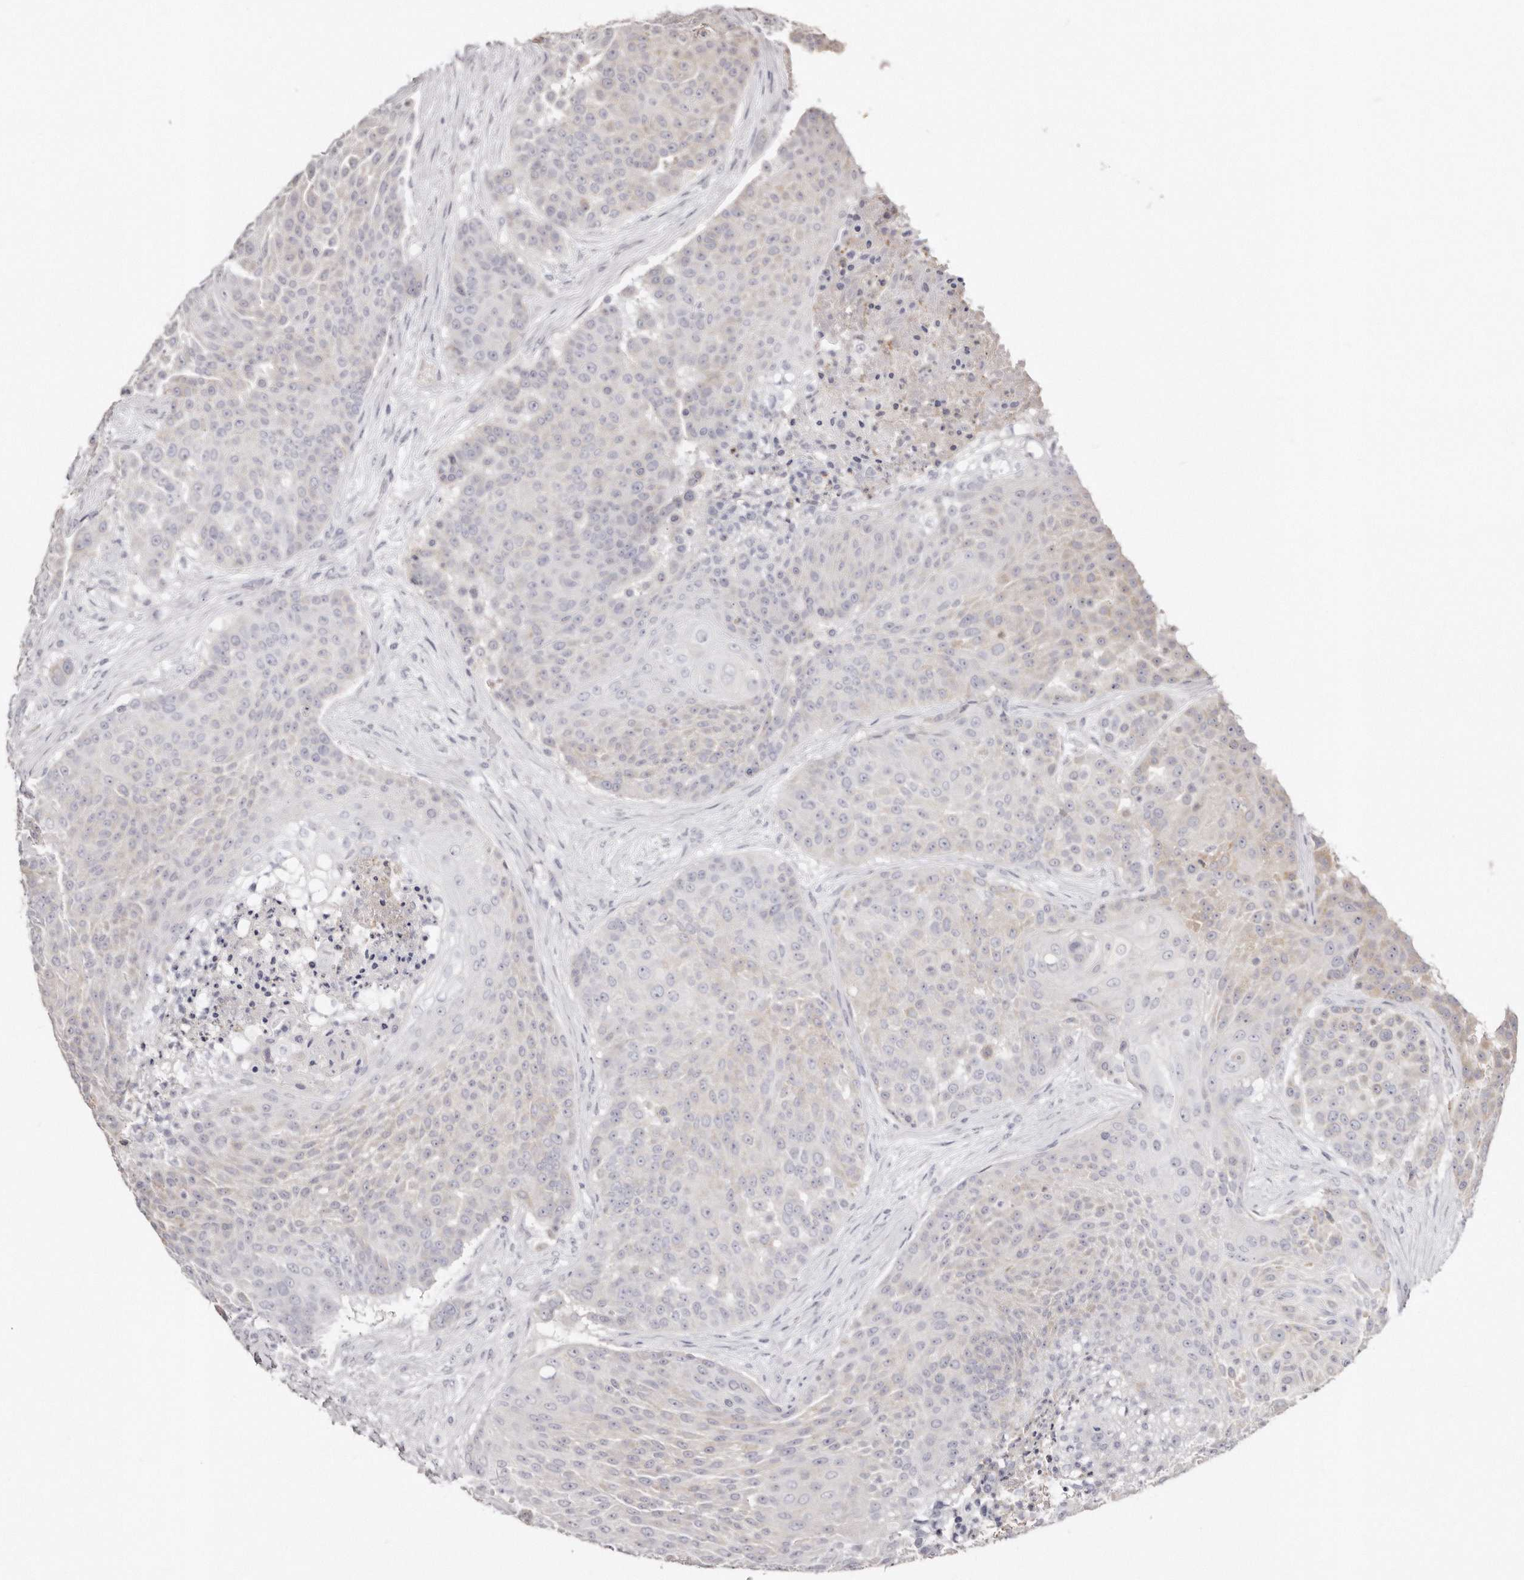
{"staining": {"intensity": "weak", "quantity": "<25%", "location": "cytoplasmic/membranous"}, "tissue": "urothelial cancer", "cell_type": "Tumor cells", "image_type": "cancer", "snomed": [{"axis": "morphology", "description": "Urothelial carcinoma, High grade"}, {"axis": "topography", "description": "Urinary bladder"}], "caption": "An IHC micrograph of urothelial cancer is shown. There is no staining in tumor cells of urothelial cancer. (Brightfield microscopy of DAB (3,3'-diaminobenzidine) immunohistochemistry (IHC) at high magnification).", "gene": "AKNAD1", "patient": {"sex": "female", "age": 63}}